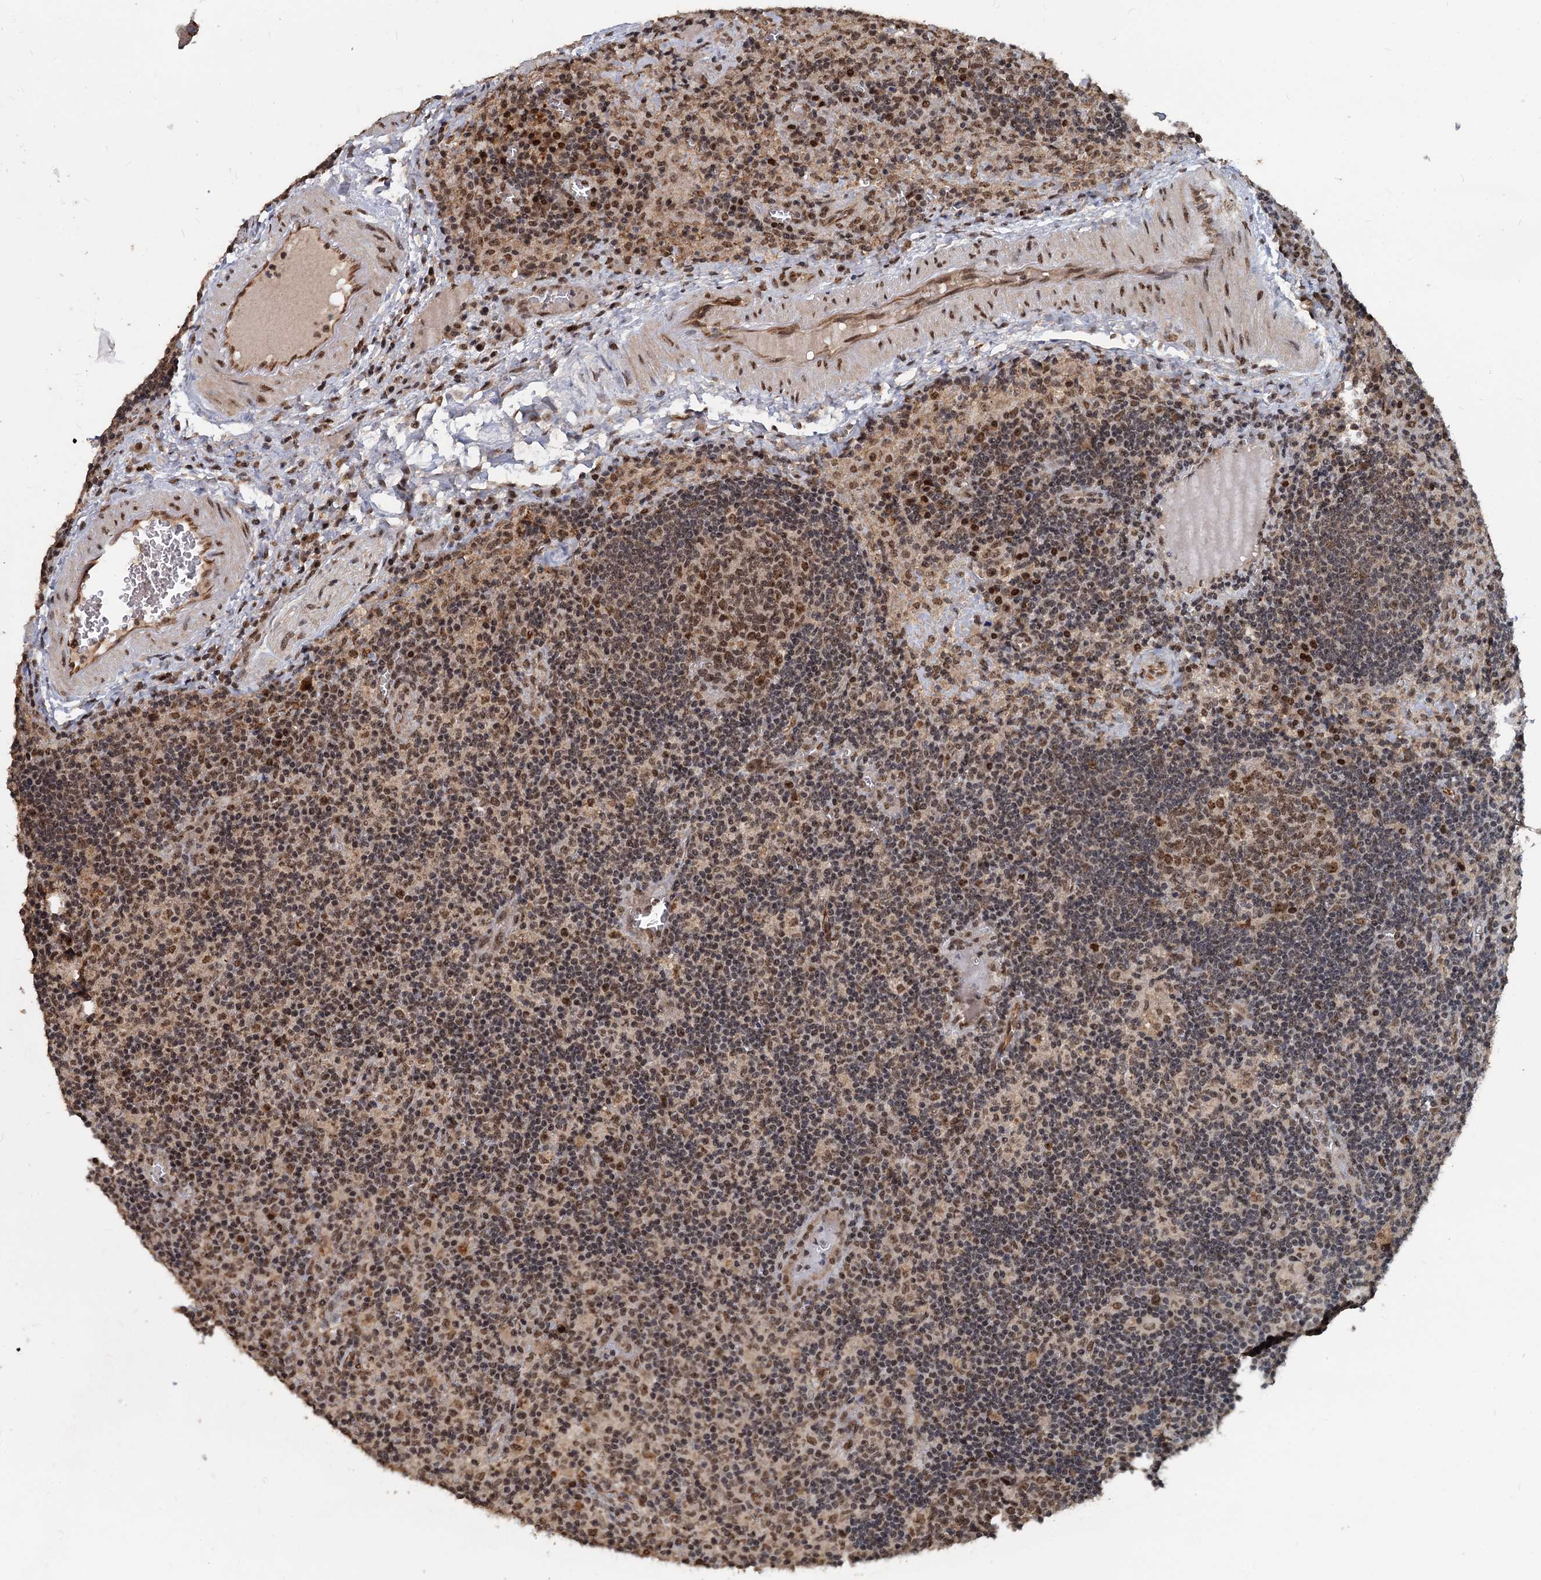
{"staining": {"intensity": "moderate", "quantity": ">75%", "location": "nuclear"}, "tissue": "lymph node", "cell_type": "Germinal center cells", "image_type": "normal", "snomed": [{"axis": "morphology", "description": "Normal tissue, NOS"}, {"axis": "topography", "description": "Lymph node"}], "caption": "A photomicrograph showing moderate nuclear positivity in approximately >75% of germinal center cells in benign lymph node, as visualized by brown immunohistochemical staining.", "gene": "FAM216B", "patient": {"sex": "male", "age": 58}}